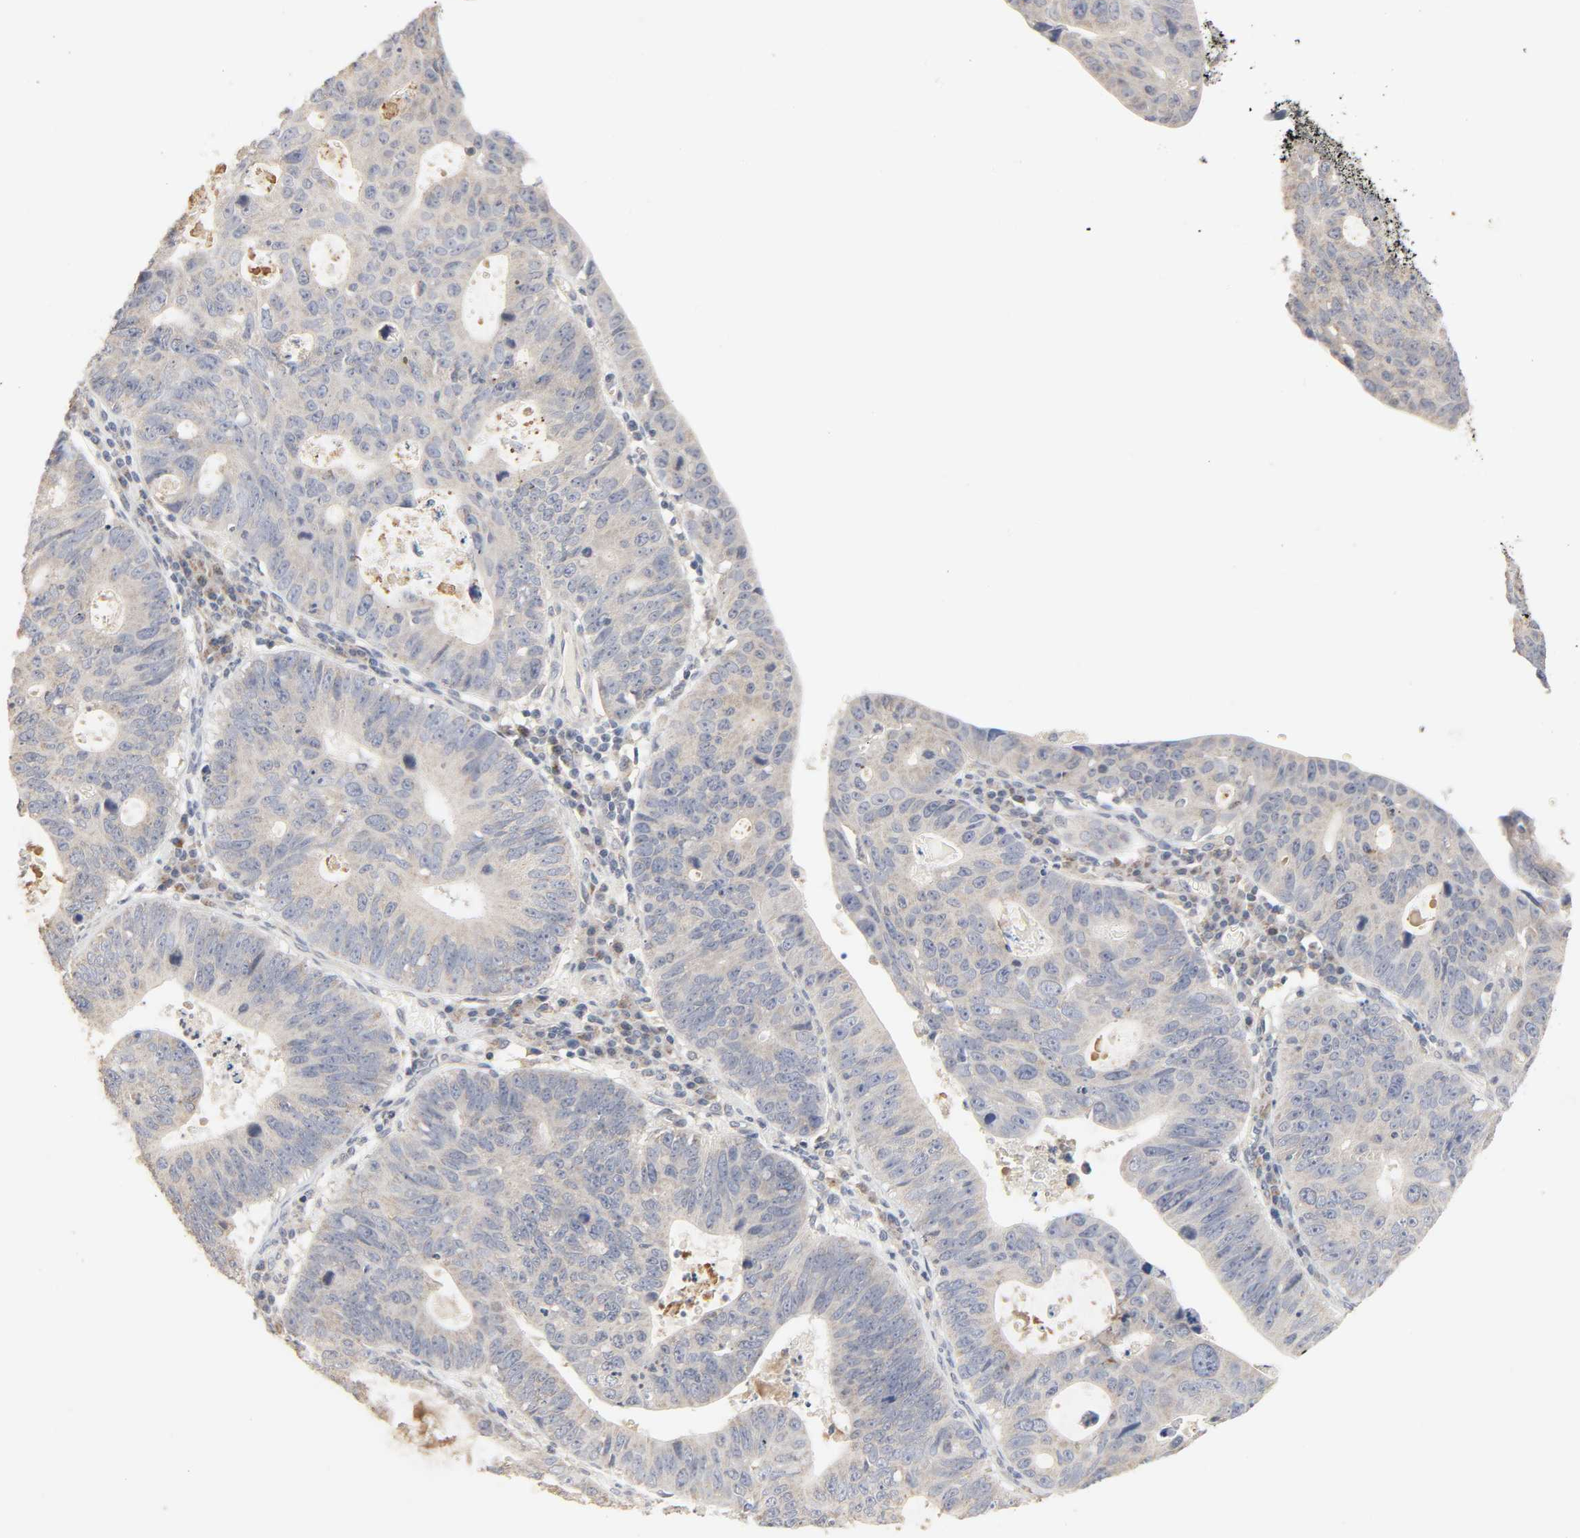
{"staining": {"intensity": "weak", "quantity": "<25%", "location": "cytoplasmic/membranous"}, "tissue": "stomach cancer", "cell_type": "Tumor cells", "image_type": "cancer", "snomed": [{"axis": "morphology", "description": "Adenocarcinoma, NOS"}, {"axis": "topography", "description": "Stomach"}], "caption": "There is no significant positivity in tumor cells of stomach adenocarcinoma.", "gene": "CLEC4E", "patient": {"sex": "male", "age": 59}}